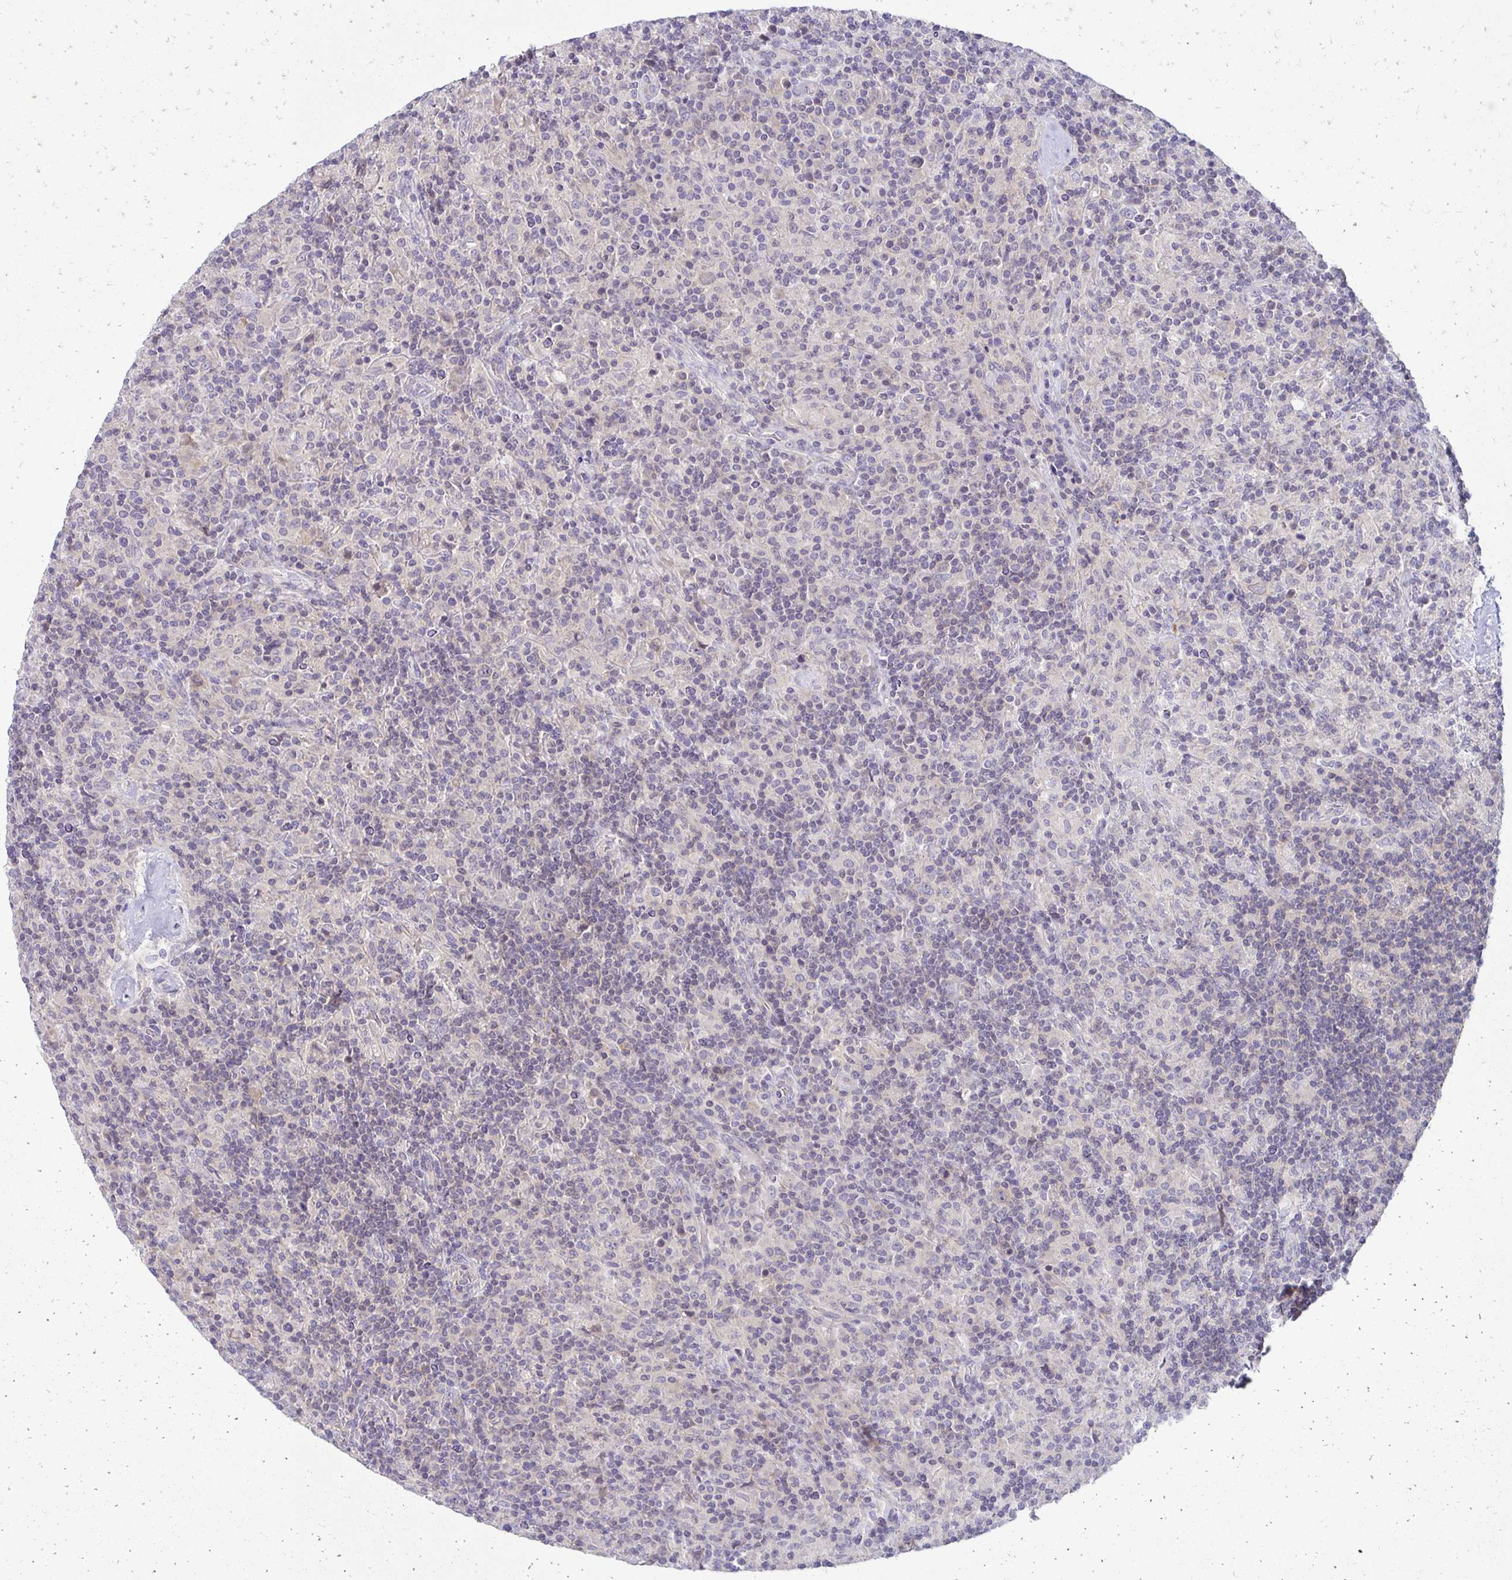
{"staining": {"intensity": "negative", "quantity": "none", "location": "none"}, "tissue": "lymphoma", "cell_type": "Tumor cells", "image_type": "cancer", "snomed": [{"axis": "morphology", "description": "Hodgkin's disease, NOS"}, {"axis": "topography", "description": "Lymph node"}], "caption": "Tumor cells are negative for protein expression in human lymphoma.", "gene": "C1QTNF2", "patient": {"sex": "male", "age": 70}}